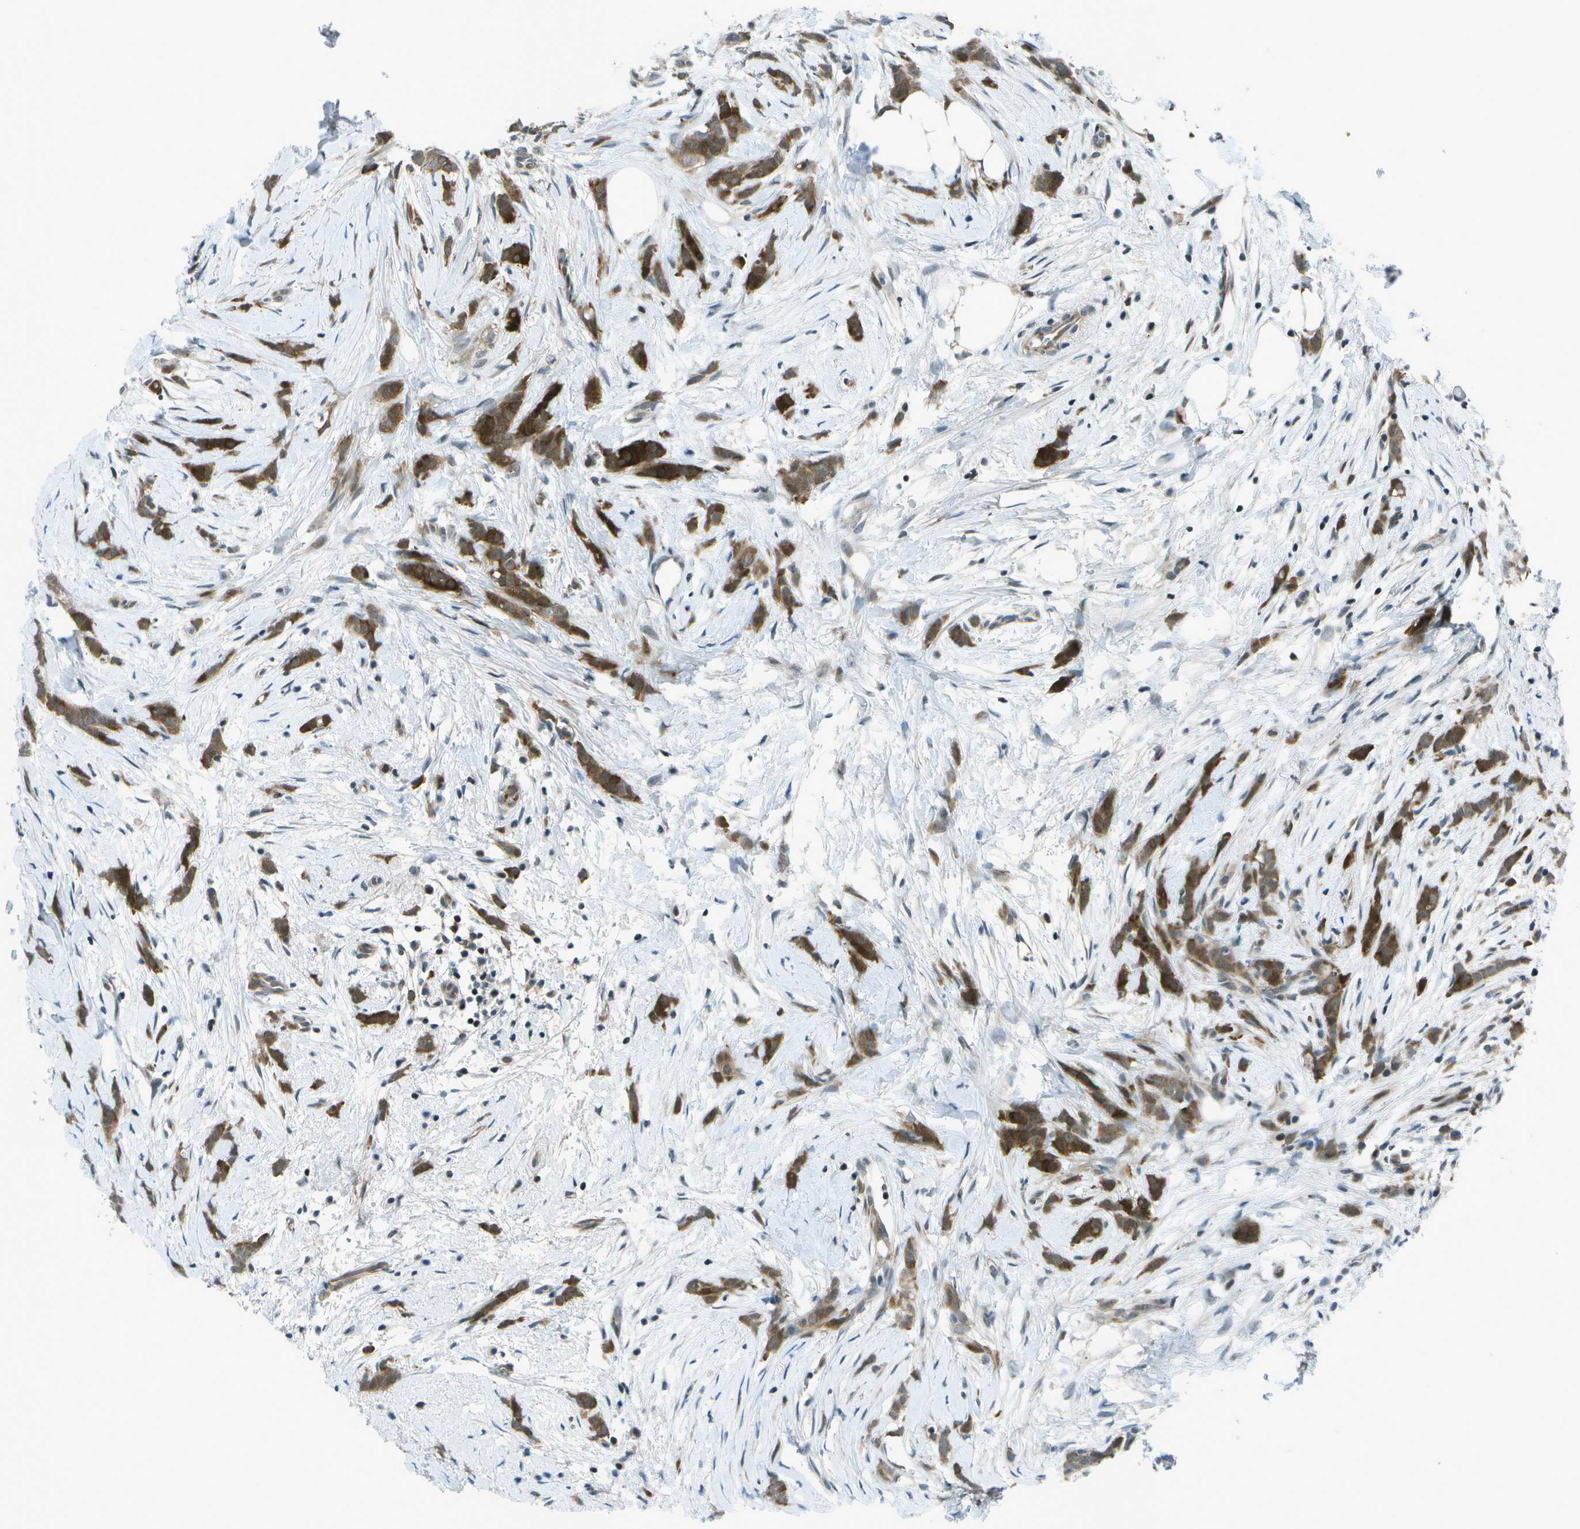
{"staining": {"intensity": "strong", "quantity": ">75%", "location": "cytoplasmic/membranous"}, "tissue": "breast cancer", "cell_type": "Tumor cells", "image_type": "cancer", "snomed": [{"axis": "morphology", "description": "Lobular carcinoma, in situ"}, {"axis": "morphology", "description": "Lobular carcinoma"}, {"axis": "topography", "description": "Breast"}], "caption": "Breast cancer (lobular carcinoma in situ) stained for a protein (brown) demonstrates strong cytoplasmic/membranous positive staining in approximately >75% of tumor cells.", "gene": "TMEM19", "patient": {"sex": "female", "age": 41}}